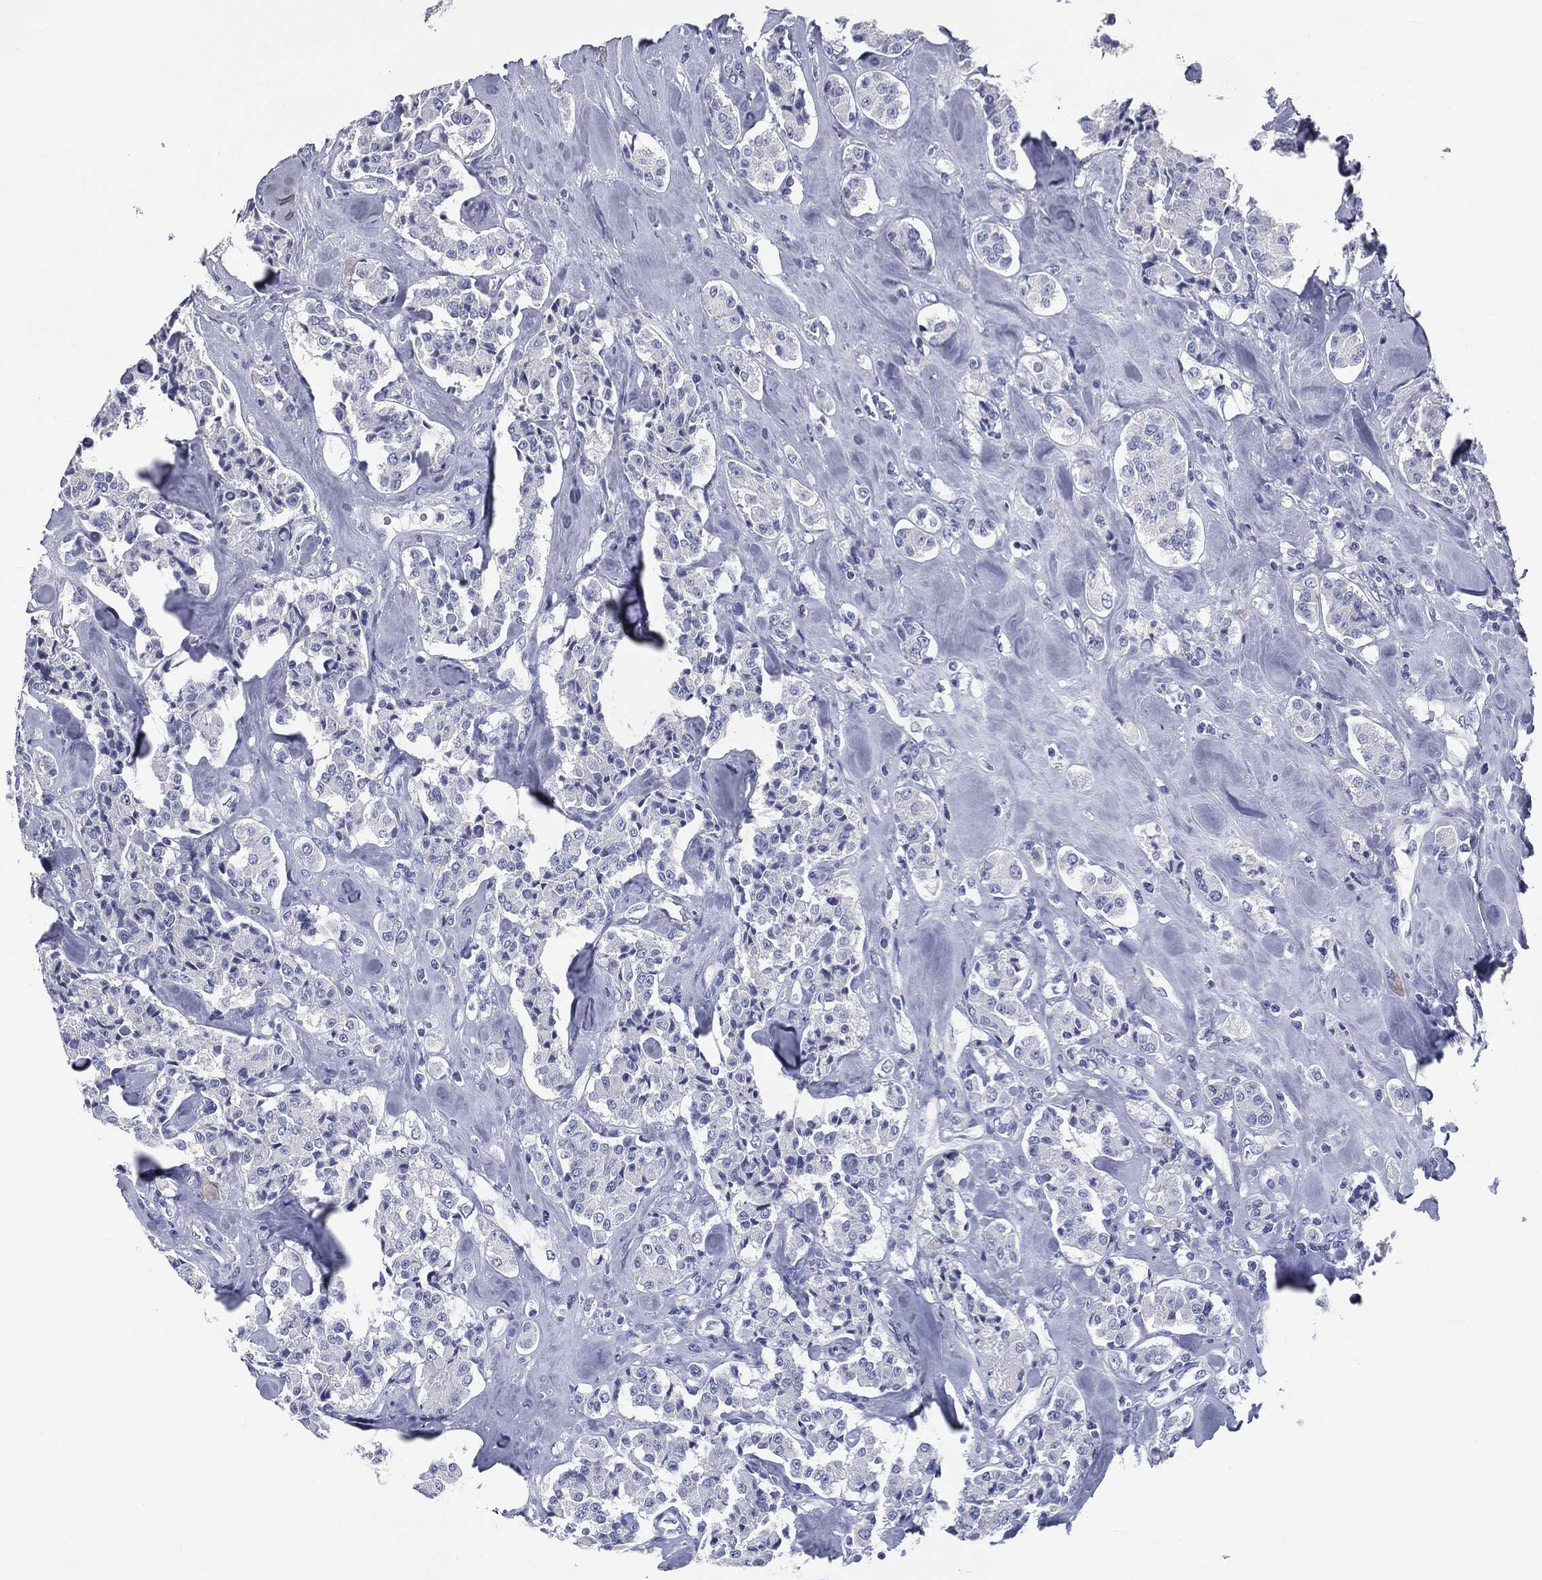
{"staining": {"intensity": "negative", "quantity": "none", "location": "none"}, "tissue": "carcinoid", "cell_type": "Tumor cells", "image_type": "cancer", "snomed": [{"axis": "morphology", "description": "Carcinoid, malignant, NOS"}, {"axis": "topography", "description": "Pancreas"}], "caption": "DAB immunohistochemical staining of human carcinoid exhibits no significant staining in tumor cells. Nuclei are stained in blue.", "gene": "ATP2A1", "patient": {"sex": "male", "age": 41}}